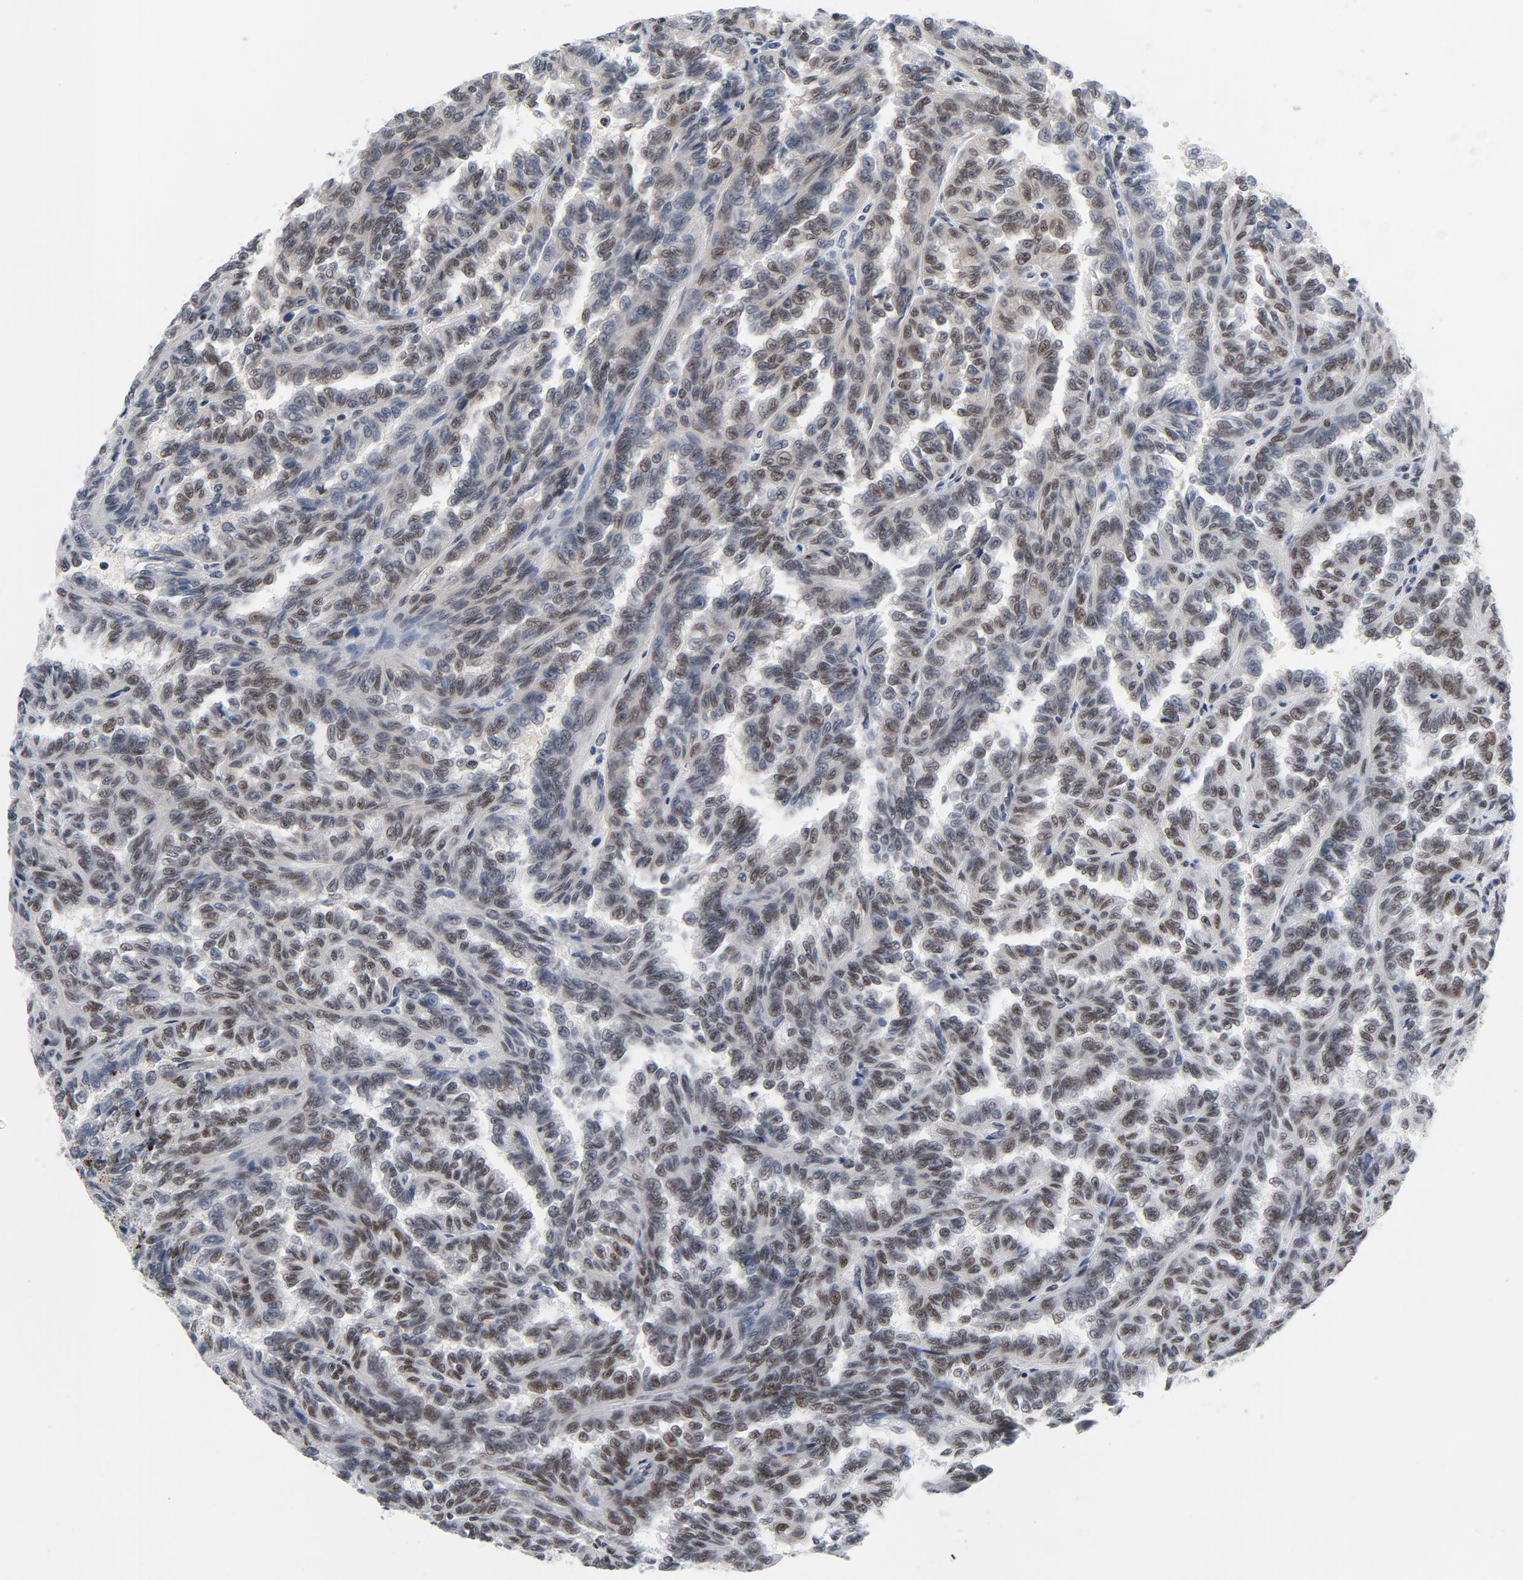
{"staining": {"intensity": "moderate", "quantity": ">75%", "location": "nuclear"}, "tissue": "renal cancer", "cell_type": "Tumor cells", "image_type": "cancer", "snomed": [{"axis": "morphology", "description": "Inflammation, NOS"}, {"axis": "morphology", "description": "Adenocarcinoma, NOS"}, {"axis": "topography", "description": "Kidney"}], "caption": "Adenocarcinoma (renal) tissue reveals moderate nuclear staining in about >75% of tumor cells, visualized by immunohistochemistry.", "gene": "CSTF2", "patient": {"sex": "male", "age": 68}}